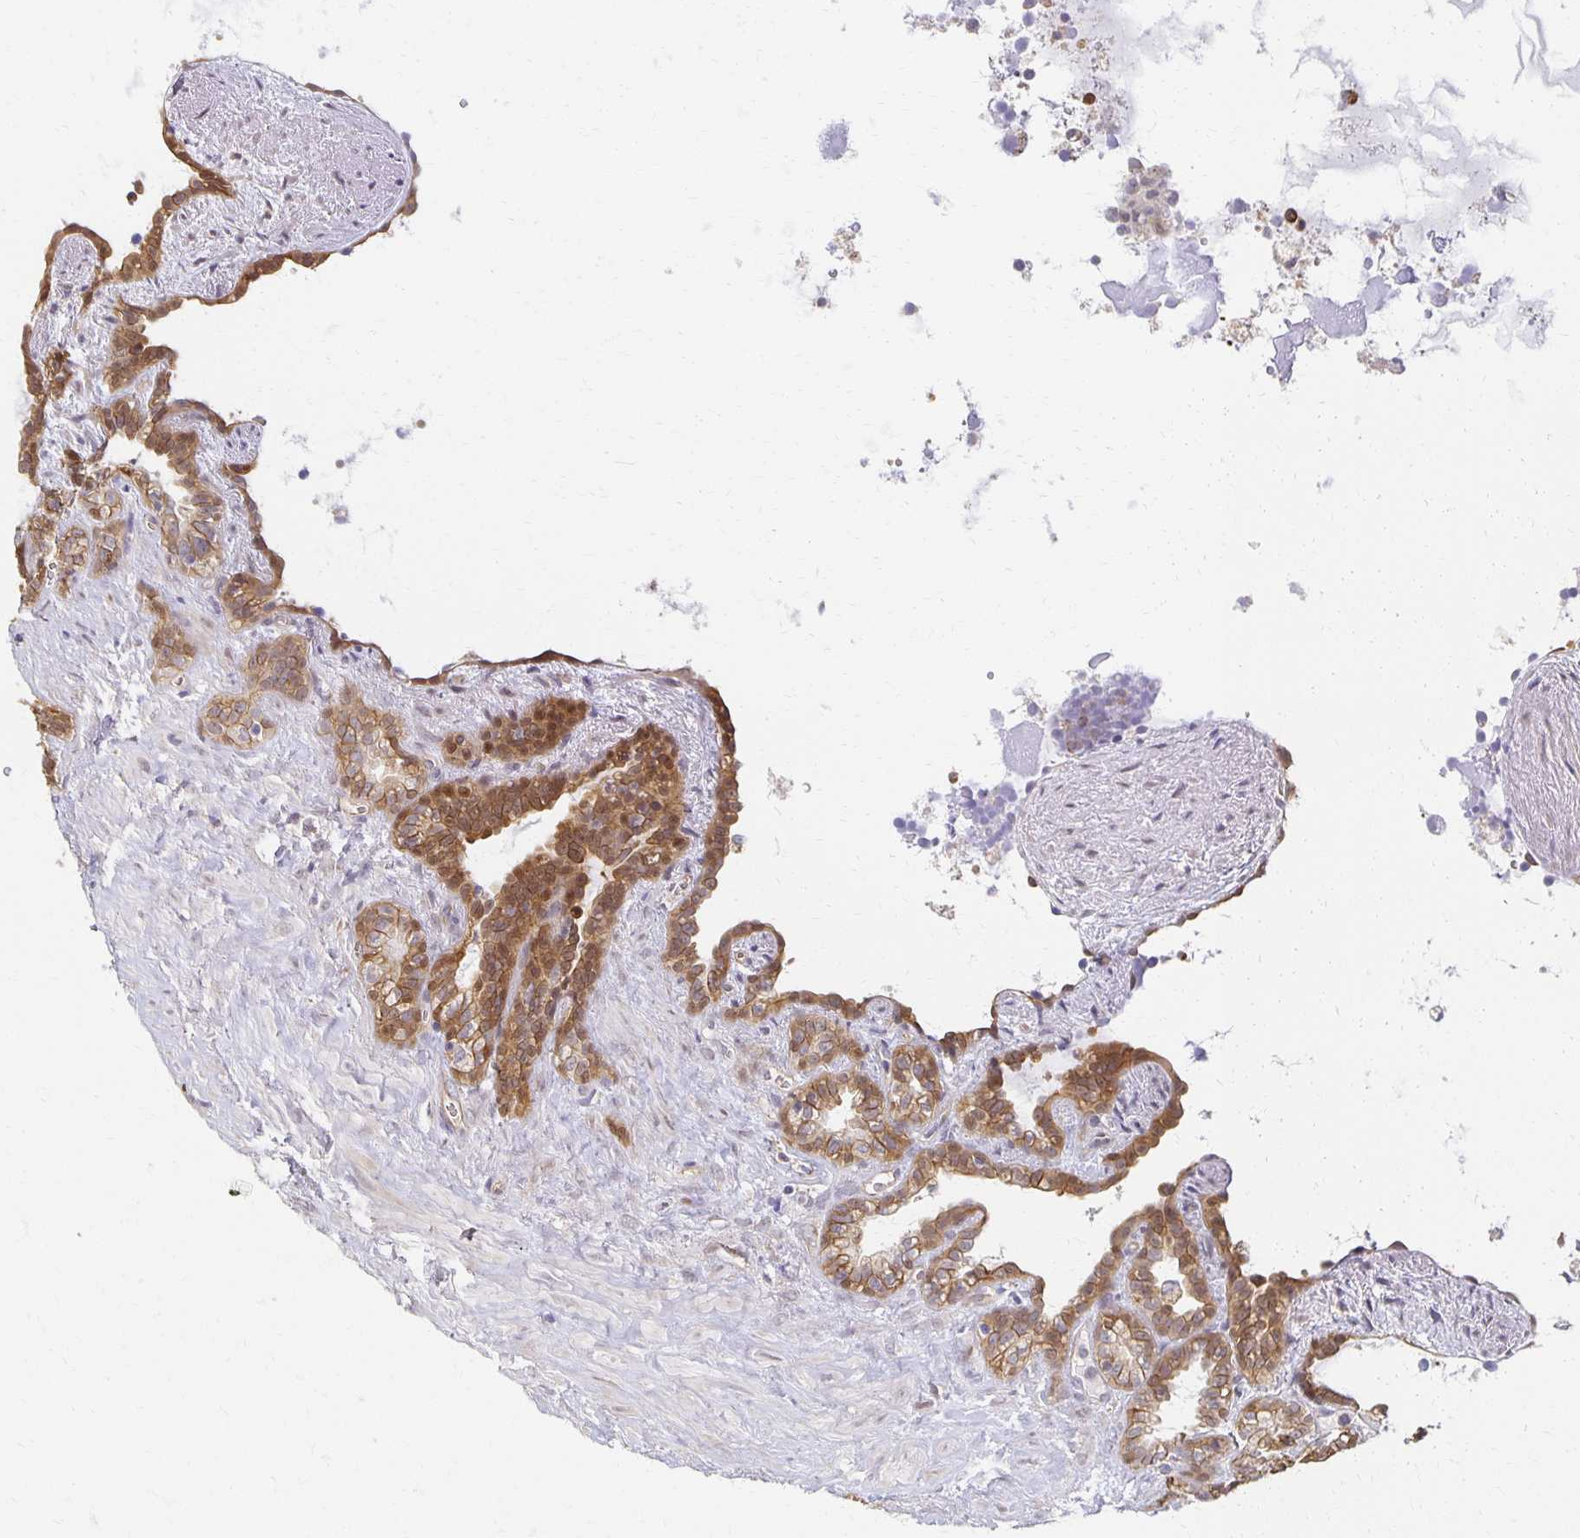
{"staining": {"intensity": "moderate", "quantity": "25%-75%", "location": "cytoplasmic/membranous"}, "tissue": "seminal vesicle", "cell_type": "Glandular cells", "image_type": "normal", "snomed": [{"axis": "morphology", "description": "Normal tissue, NOS"}, {"axis": "topography", "description": "Seminal veicle"}], "caption": "About 25%-75% of glandular cells in normal human seminal vesicle show moderate cytoplasmic/membranous protein expression as visualized by brown immunohistochemical staining.", "gene": "SORL1", "patient": {"sex": "male", "age": 76}}